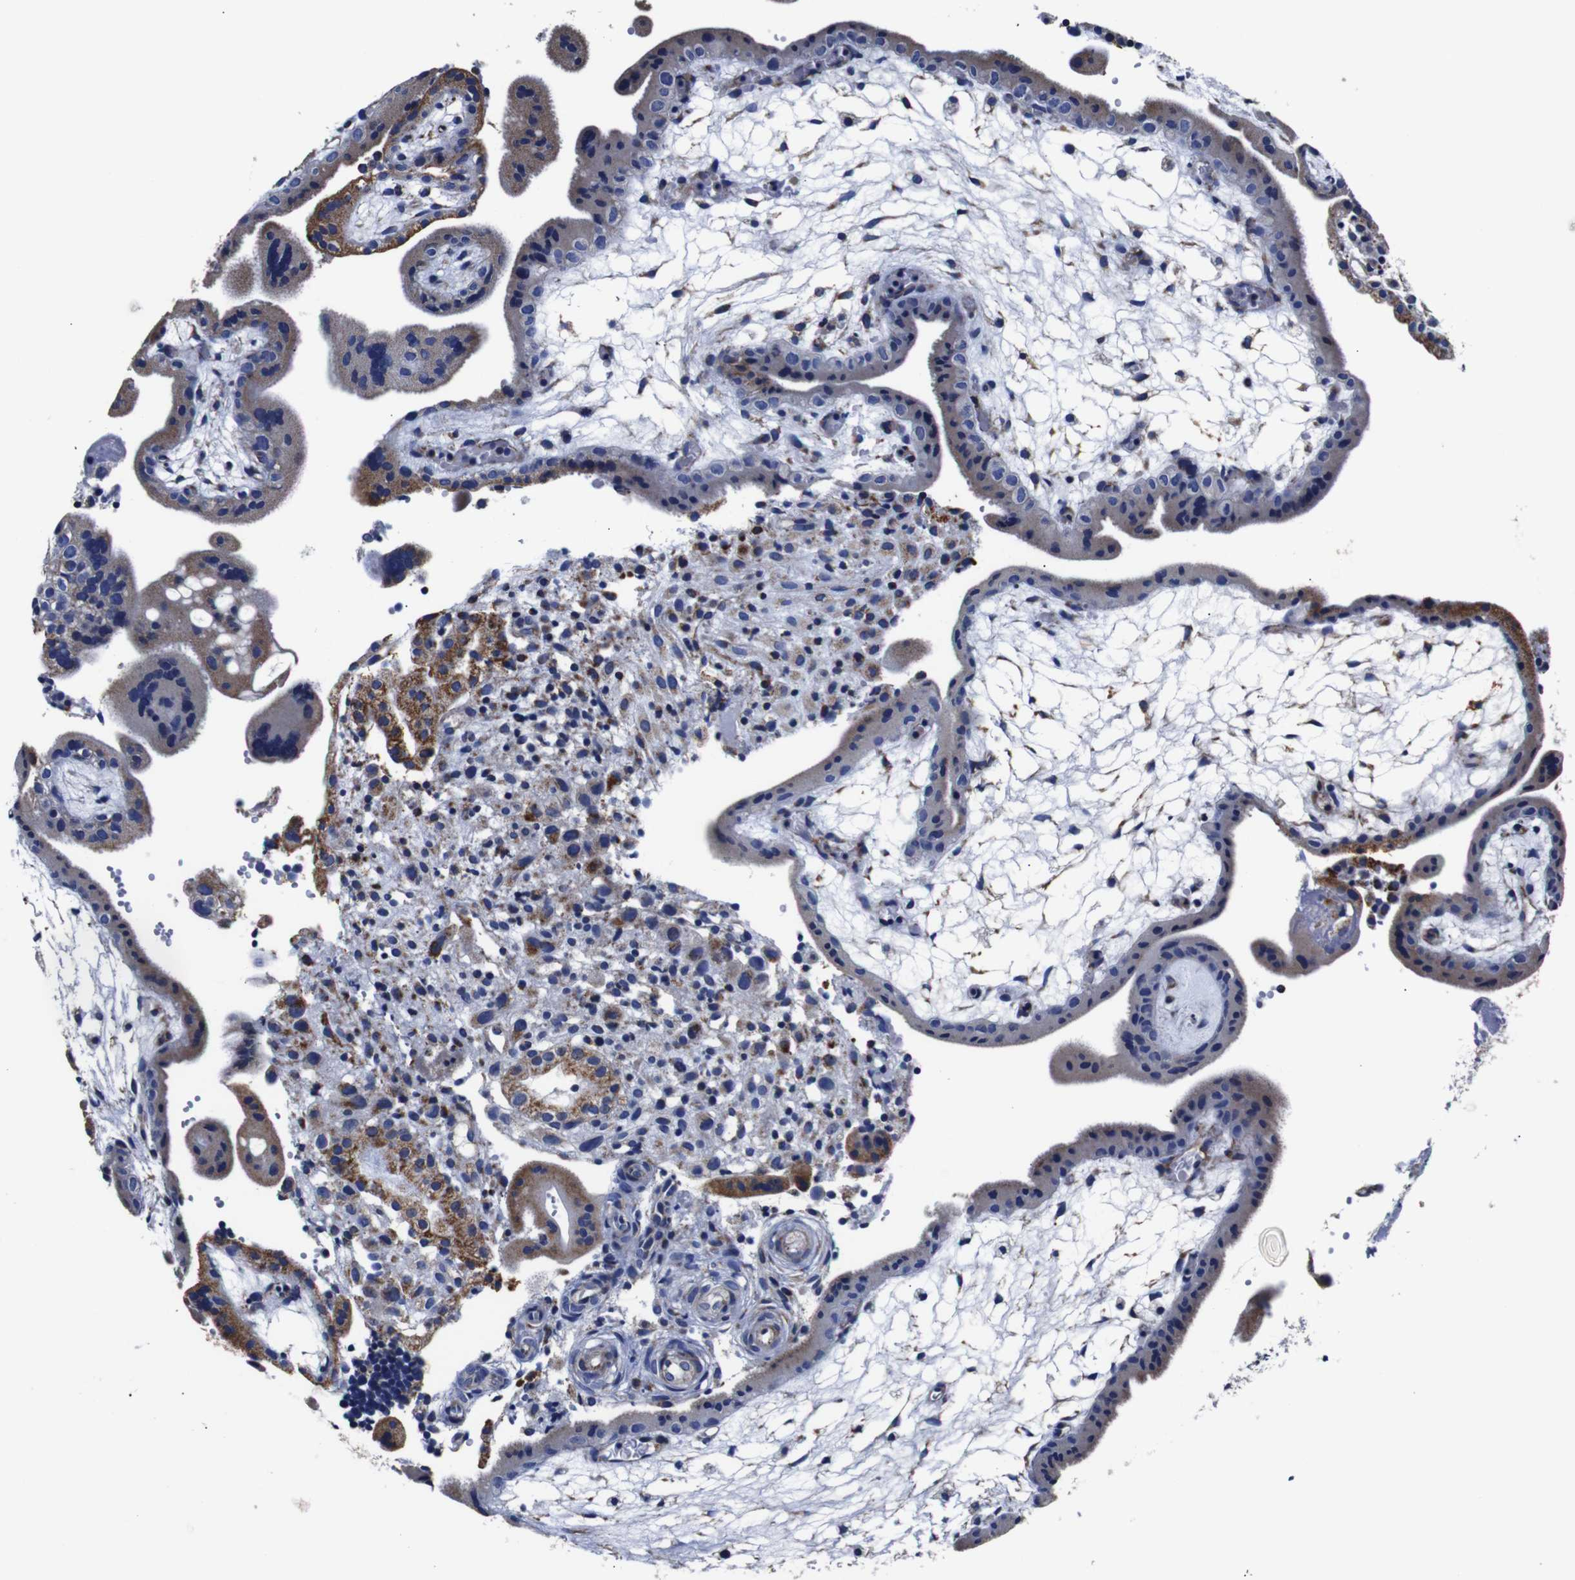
{"staining": {"intensity": "moderate", "quantity": "25%-75%", "location": "cytoplasmic/membranous"}, "tissue": "placenta", "cell_type": "Decidual cells", "image_type": "normal", "snomed": [{"axis": "morphology", "description": "Normal tissue, NOS"}, {"axis": "topography", "description": "Placenta"}], "caption": "High-power microscopy captured an IHC image of benign placenta, revealing moderate cytoplasmic/membranous expression in approximately 25%-75% of decidual cells. Nuclei are stained in blue.", "gene": "FKBP9", "patient": {"sex": "female", "age": 18}}